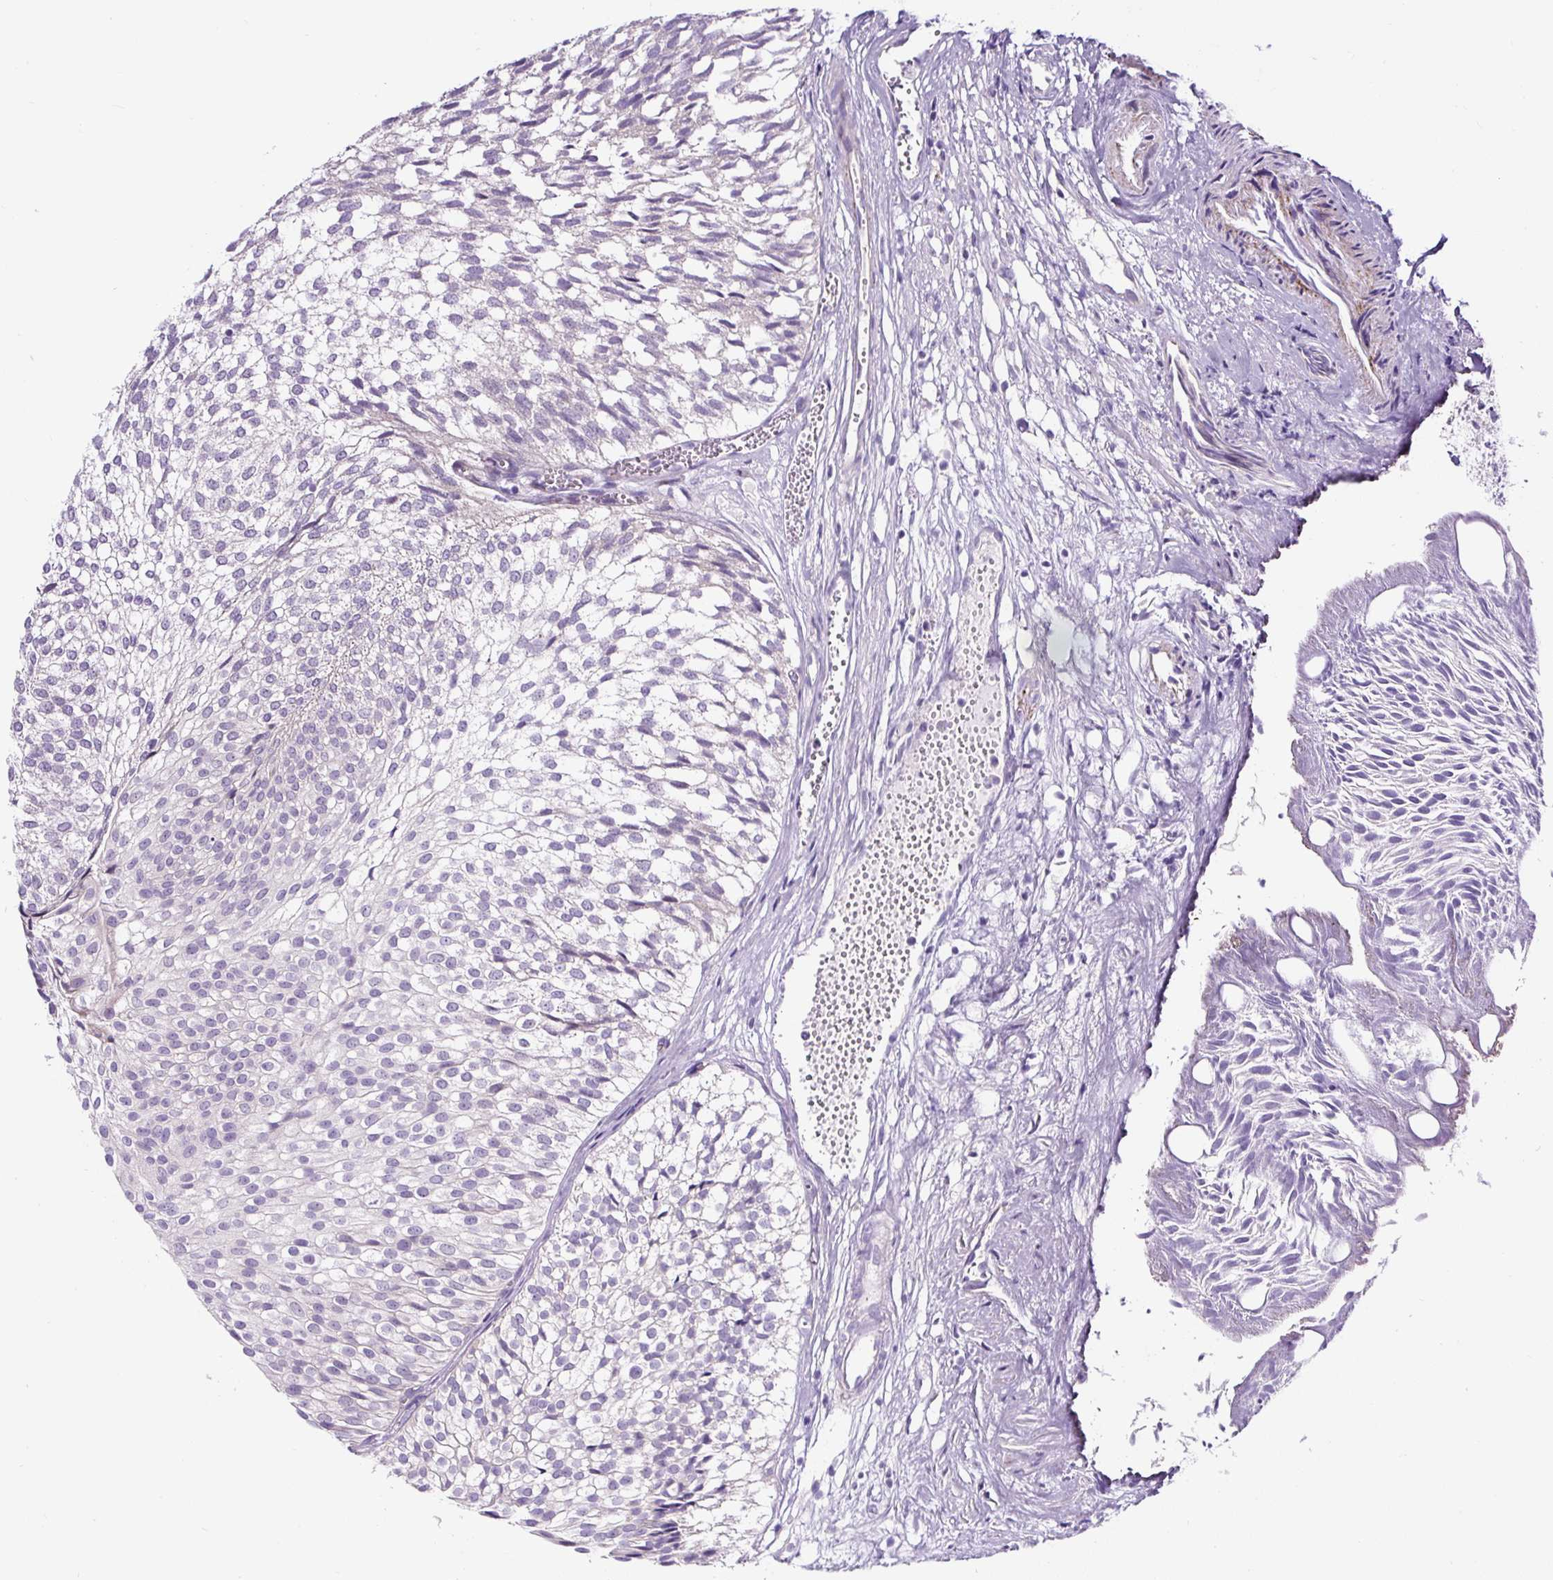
{"staining": {"intensity": "negative", "quantity": "none", "location": "none"}, "tissue": "urothelial cancer", "cell_type": "Tumor cells", "image_type": "cancer", "snomed": [{"axis": "morphology", "description": "Urothelial carcinoma, Low grade"}, {"axis": "topography", "description": "Urinary bladder"}], "caption": "Tumor cells show no significant staining in urothelial cancer. (DAB (3,3'-diaminobenzidine) immunohistochemistry (IHC) visualized using brightfield microscopy, high magnification).", "gene": "HPS4", "patient": {"sex": "male", "age": 91}}